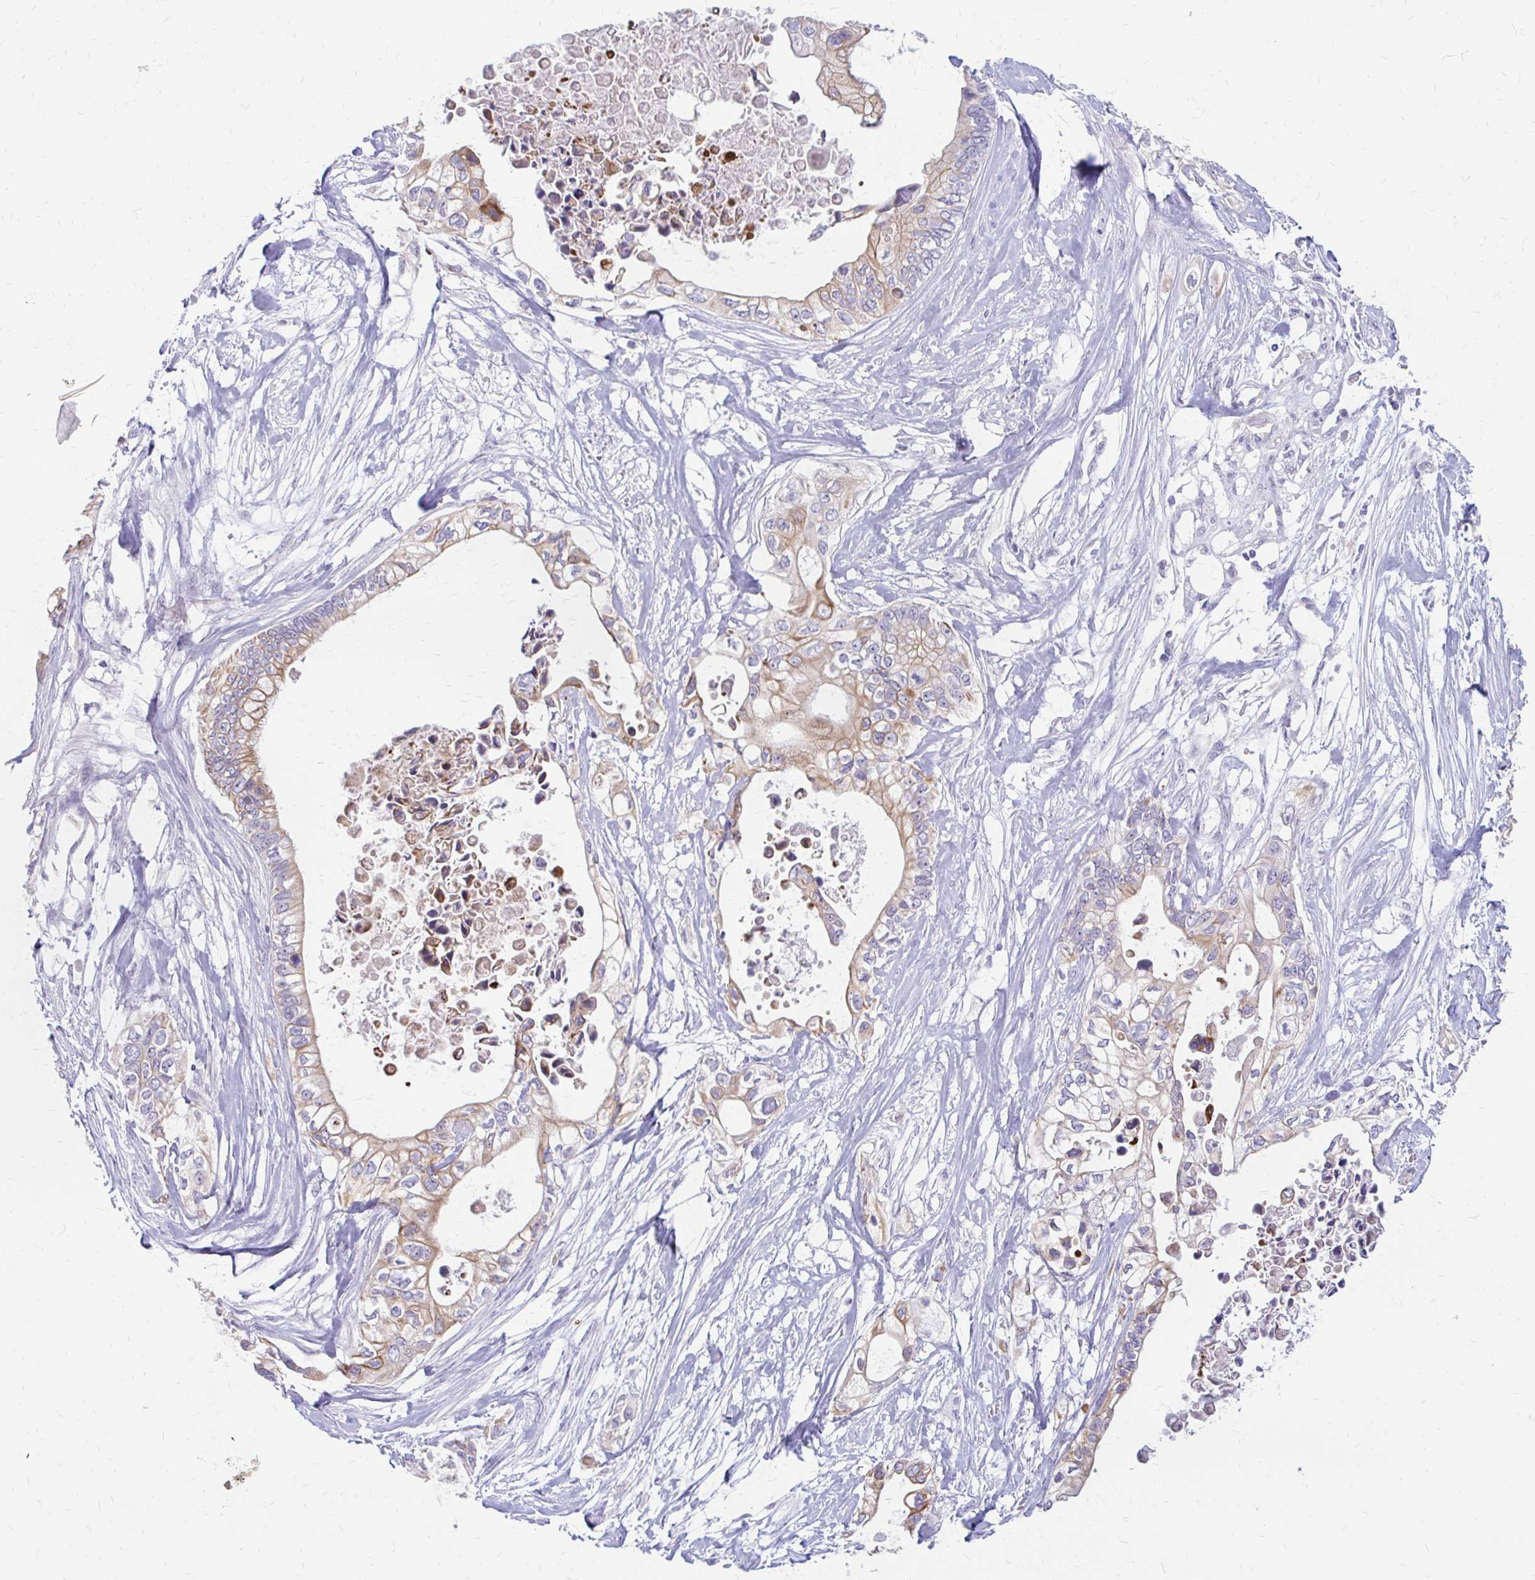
{"staining": {"intensity": "moderate", "quantity": "25%-75%", "location": "cytoplasmic/membranous"}, "tissue": "pancreatic cancer", "cell_type": "Tumor cells", "image_type": "cancer", "snomed": [{"axis": "morphology", "description": "Adenocarcinoma, NOS"}, {"axis": "topography", "description": "Pancreas"}], "caption": "Pancreatic adenocarcinoma stained with DAB (3,3'-diaminobenzidine) IHC reveals medium levels of moderate cytoplasmic/membranous positivity in approximately 25%-75% of tumor cells.", "gene": "RGS16", "patient": {"sex": "female", "age": 63}}